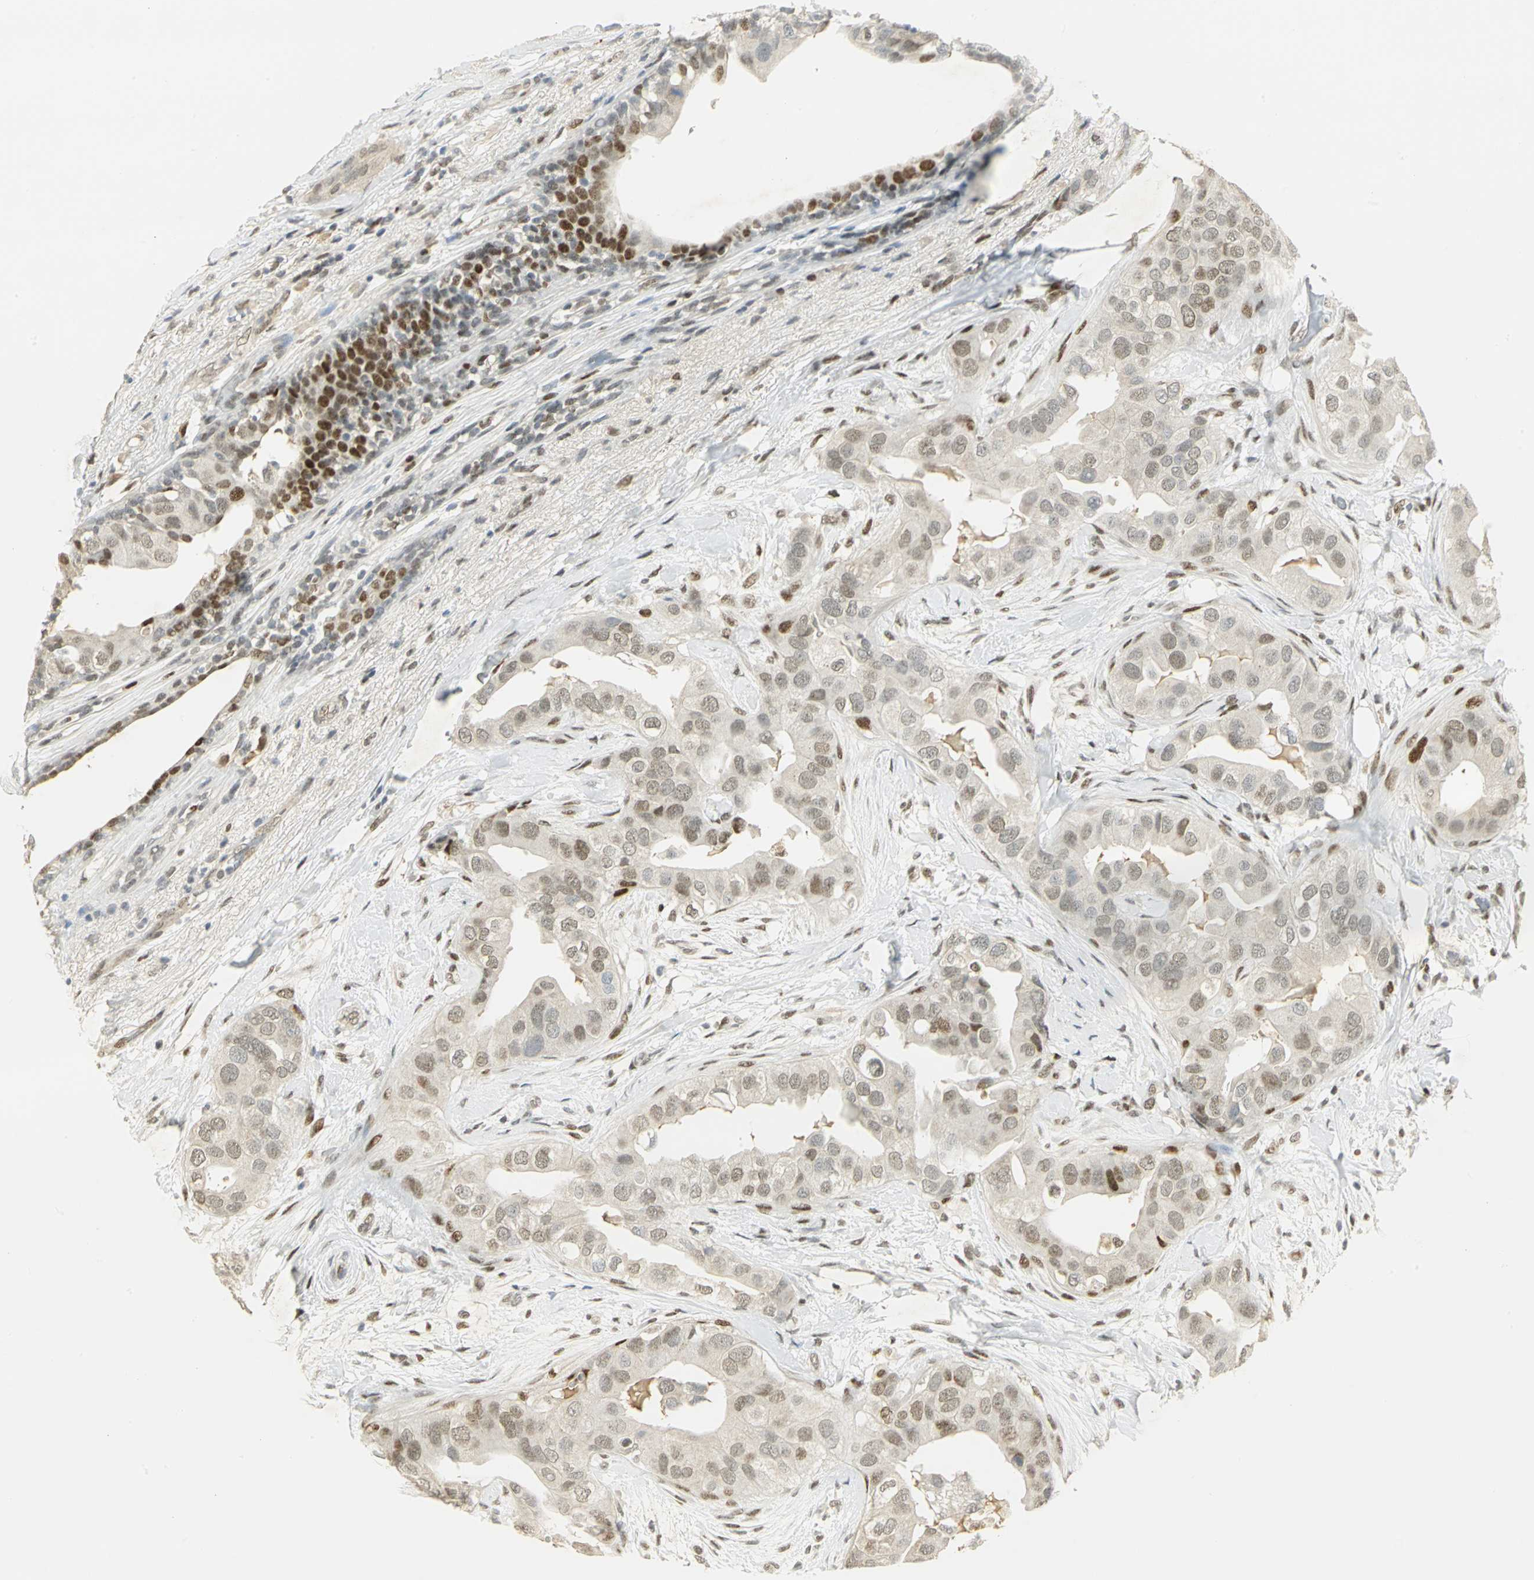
{"staining": {"intensity": "weak", "quantity": "25%-75%", "location": "nuclear"}, "tissue": "breast cancer", "cell_type": "Tumor cells", "image_type": "cancer", "snomed": [{"axis": "morphology", "description": "Duct carcinoma"}, {"axis": "topography", "description": "Breast"}], "caption": "The image shows a brown stain indicating the presence of a protein in the nuclear of tumor cells in breast infiltrating ductal carcinoma. (DAB = brown stain, brightfield microscopy at high magnification).", "gene": "AK6", "patient": {"sex": "female", "age": 40}}